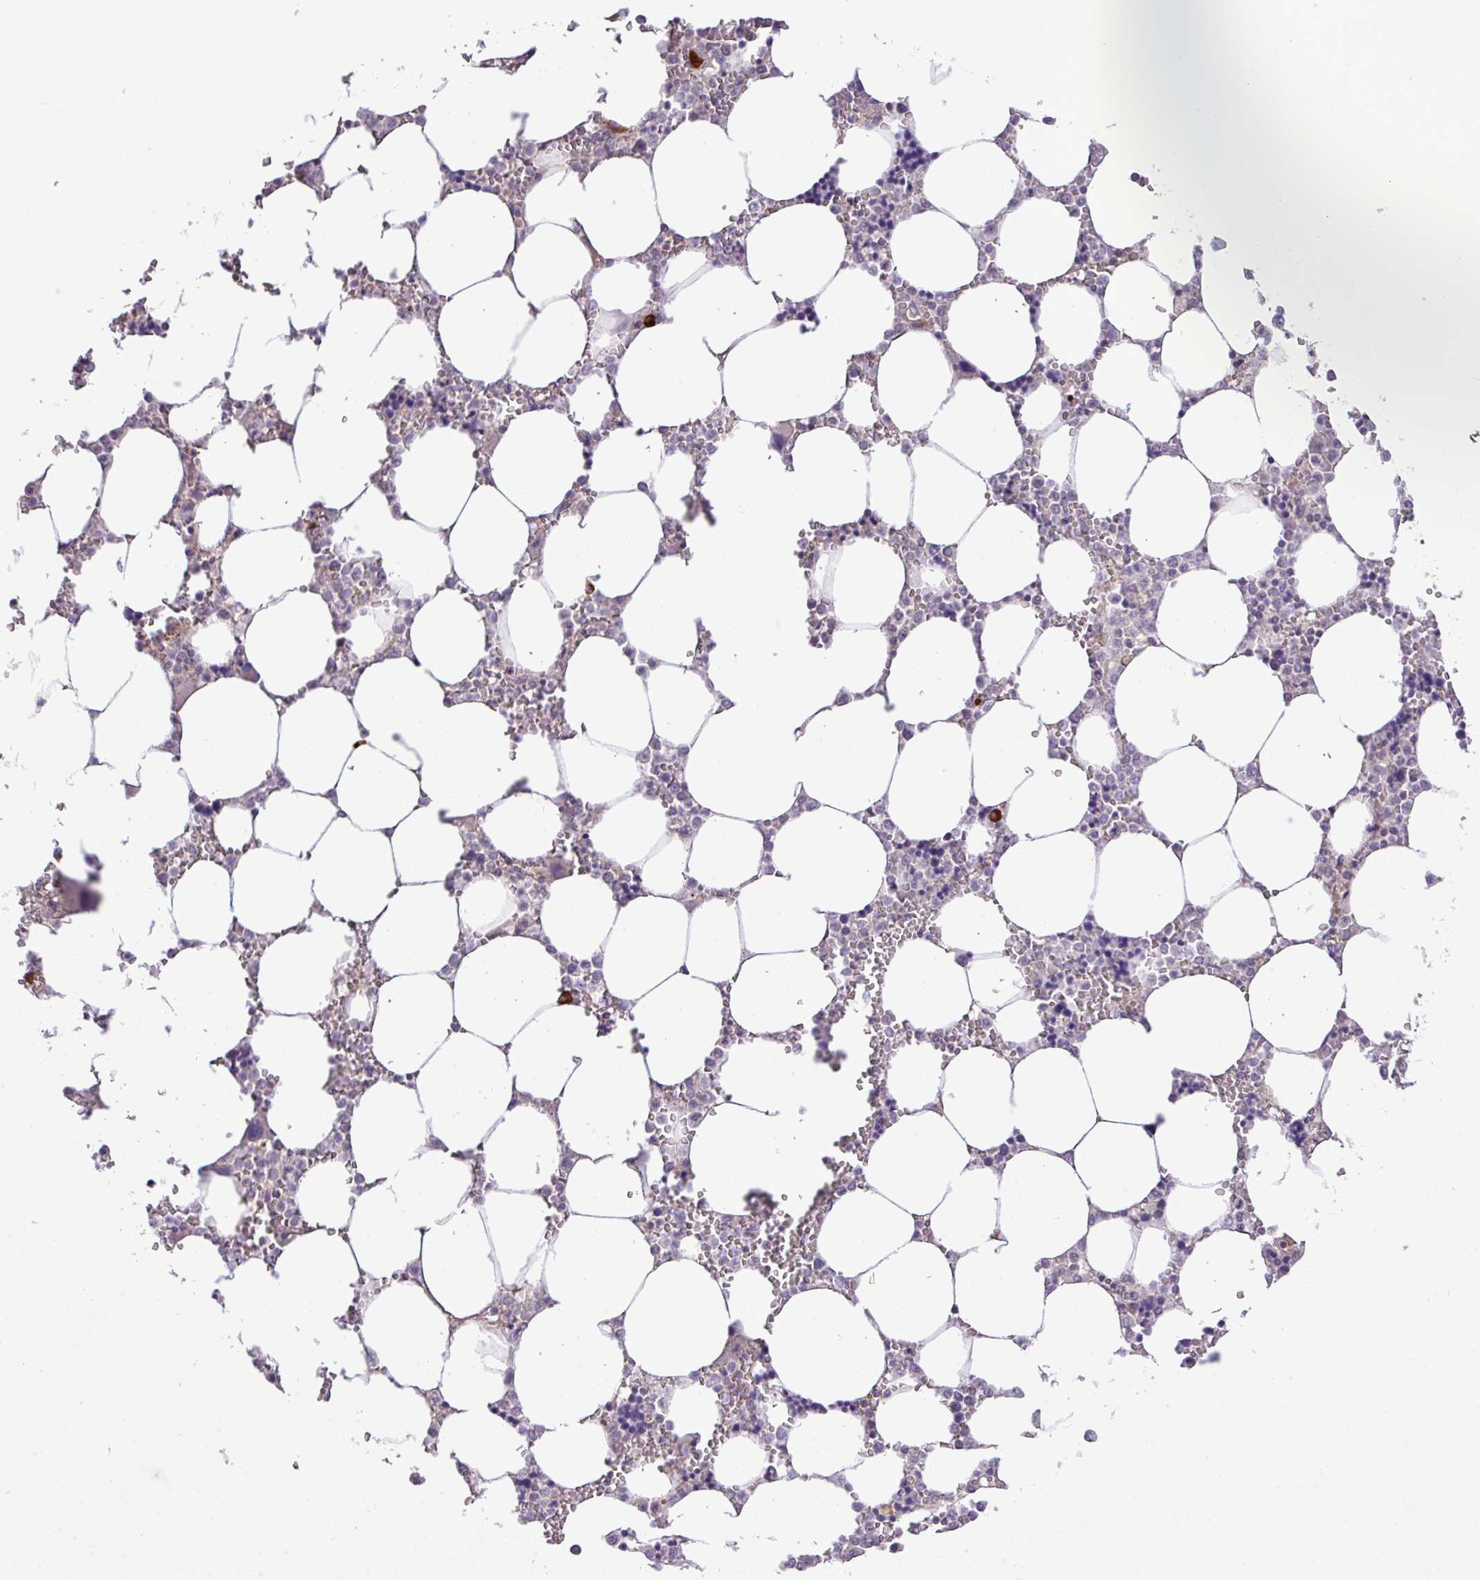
{"staining": {"intensity": "moderate", "quantity": "<25%", "location": "cytoplasmic/membranous"}, "tissue": "bone marrow", "cell_type": "Hematopoietic cells", "image_type": "normal", "snomed": [{"axis": "morphology", "description": "Normal tissue, NOS"}, {"axis": "topography", "description": "Bone marrow"}], "caption": "IHC of unremarkable bone marrow exhibits low levels of moderate cytoplasmic/membranous expression in approximately <25% of hematopoietic cells.", "gene": "FAM222B", "patient": {"sex": "male", "age": 64}}